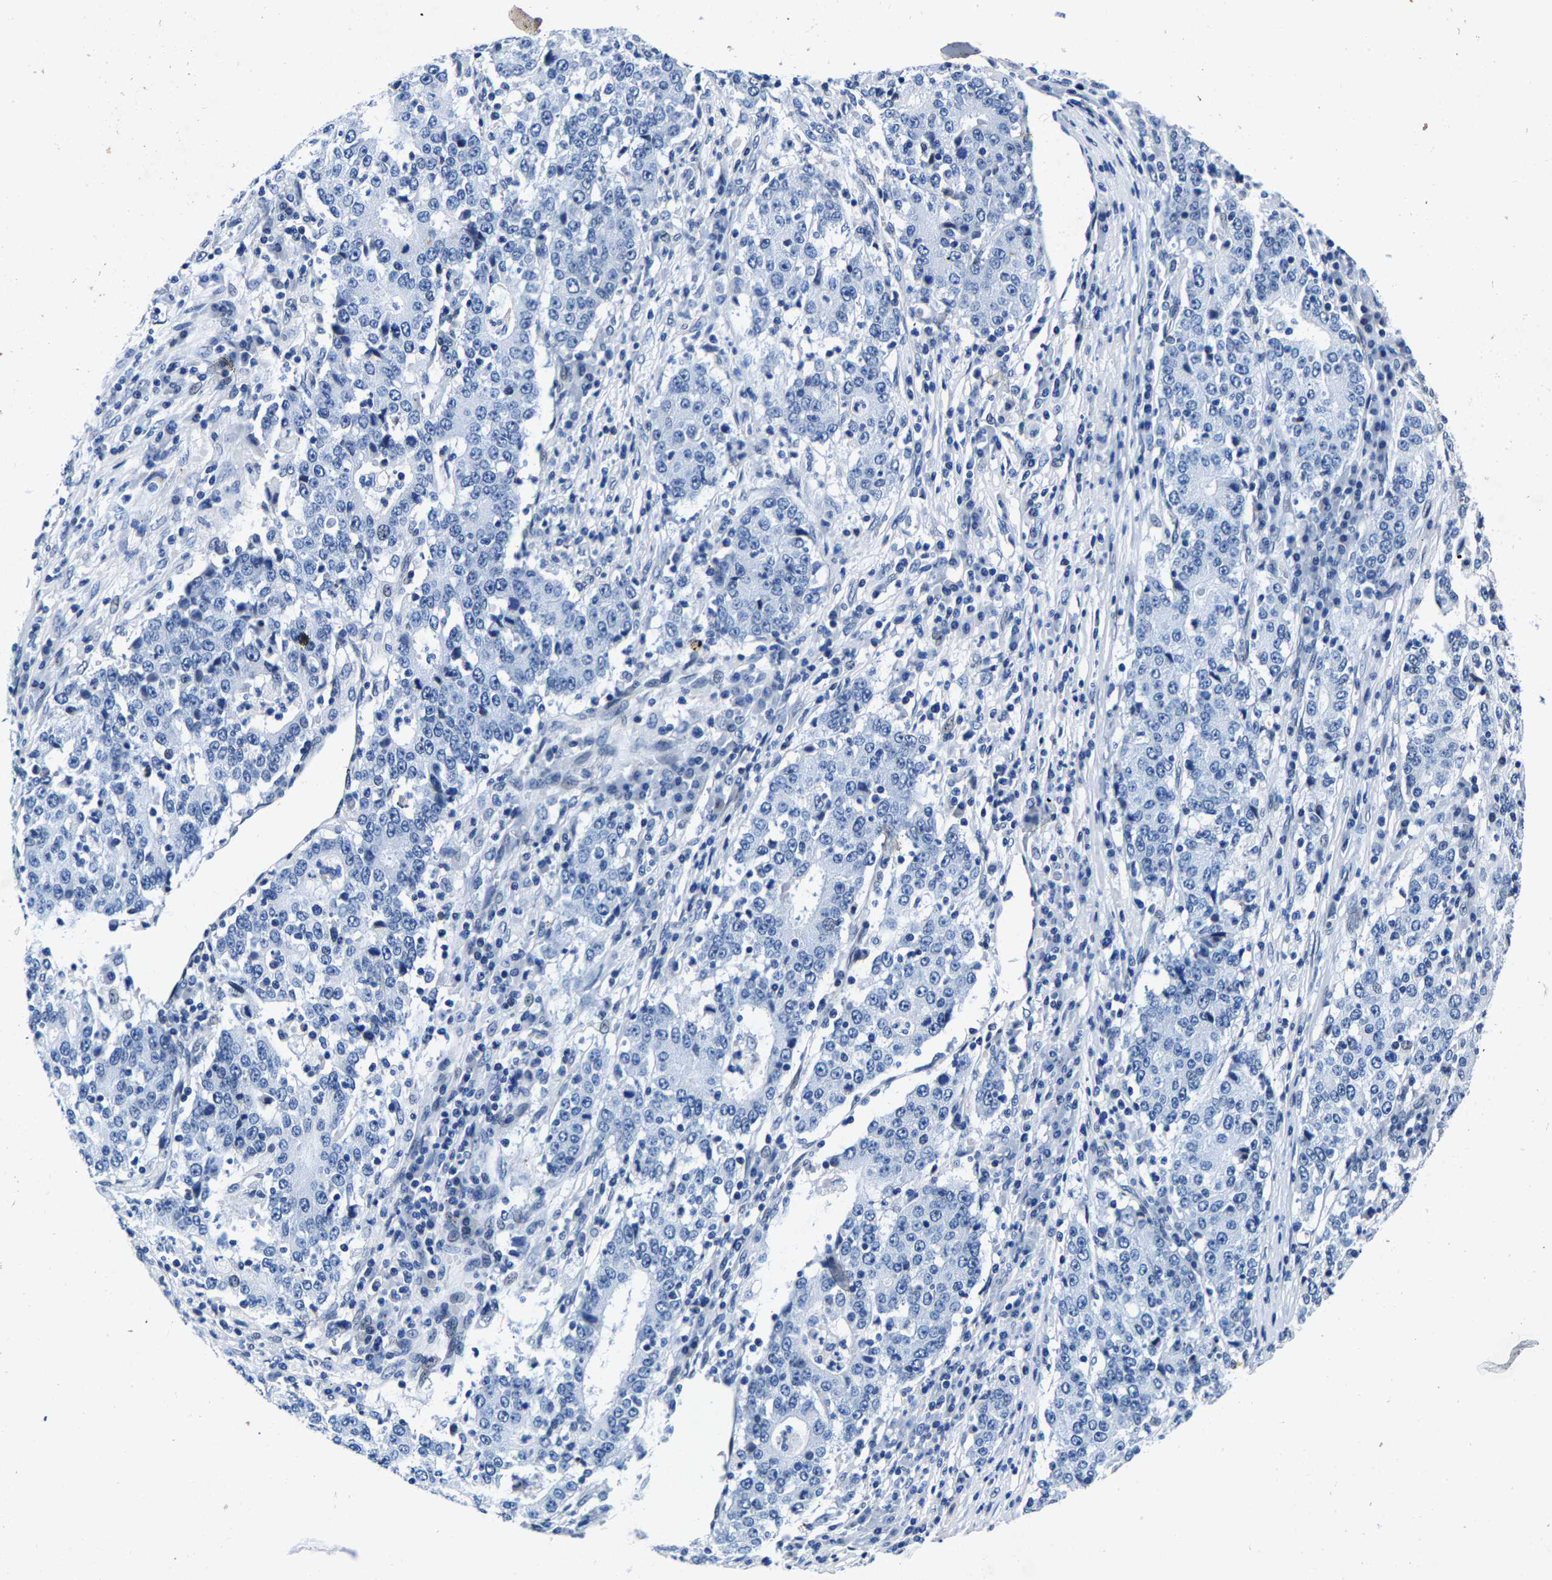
{"staining": {"intensity": "negative", "quantity": "none", "location": "none"}, "tissue": "stomach cancer", "cell_type": "Tumor cells", "image_type": "cancer", "snomed": [{"axis": "morphology", "description": "Adenocarcinoma, NOS"}, {"axis": "topography", "description": "Stomach"}], "caption": "IHC photomicrograph of neoplastic tissue: stomach cancer (adenocarcinoma) stained with DAB (3,3'-diaminobenzidine) demonstrates no significant protein staining in tumor cells.", "gene": "UBN2", "patient": {"sex": "male", "age": 59}}